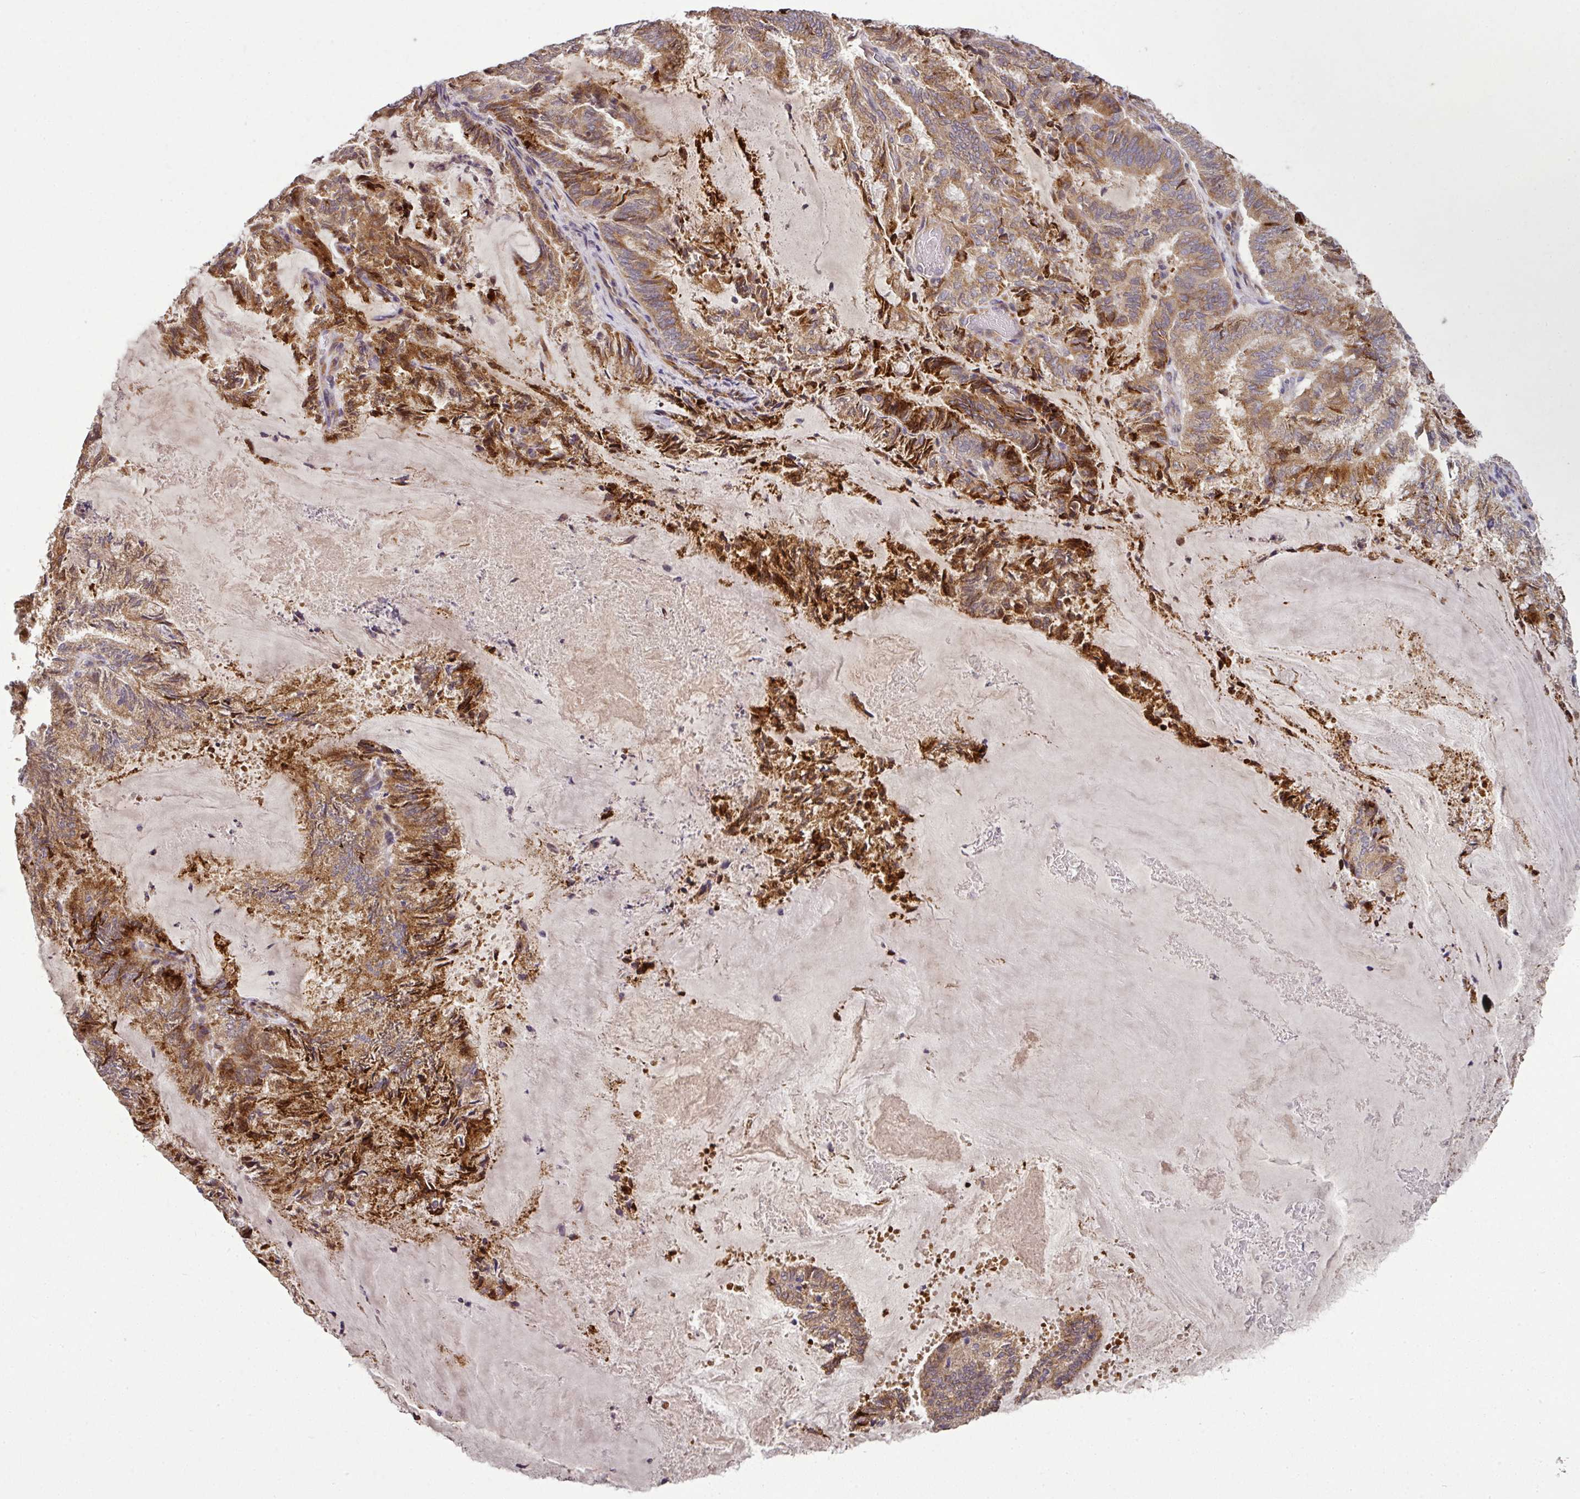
{"staining": {"intensity": "moderate", "quantity": ">75%", "location": "cytoplasmic/membranous"}, "tissue": "endometrial cancer", "cell_type": "Tumor cells", "image_type": "cancer", "snomed": [{"axis": "morphology", "description": "Adenocarcinoma, NOS"}, {"axis": "topography", "description": "Endometrium"}], "caption": "Protein staining of endometrial cancer tissue reveals moderate cytoplasmic/membranous staining in about >75% of tumor cells.", "gene": "SPCS3", "patient": {"sex": "female", "age": 80}}